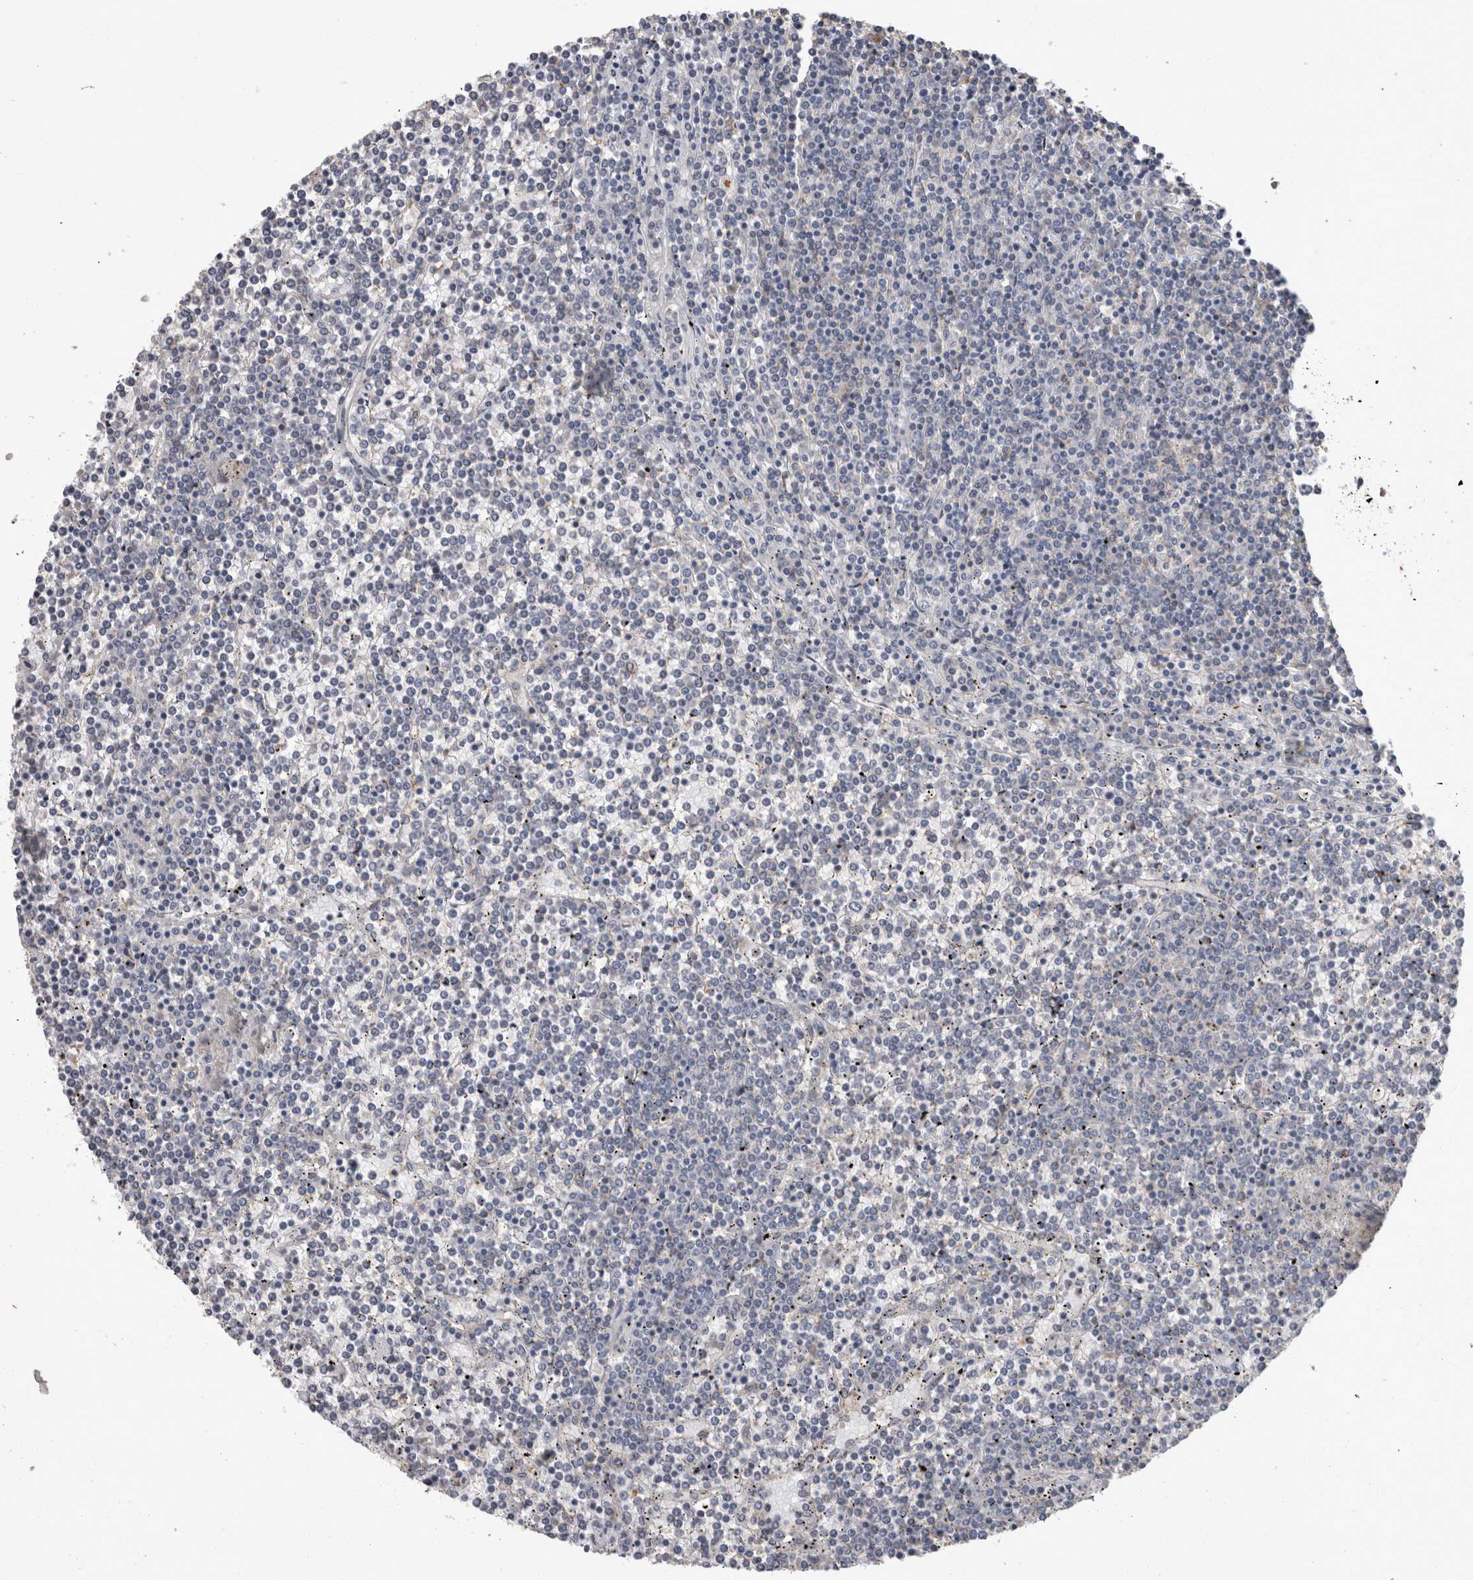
{"staining": {"intensity": "negative", "quantity": "none", "location": "none"}, "tissue": "lymphoma", "cell_type": "Tumor cells", "image_type": "cancer", "snomed": [{"axis": "morphology", "description": "Malignant lymphoma, non-Hodgkin's type, Low grade"}, {"axis": "topography", "description": "Spleen"}], "caption": "Protein analysis of lymphoma reveals no significant expression in tumor cells.", "gene": "FHOD3", "patient": {"sex": "female", "age": 19}}